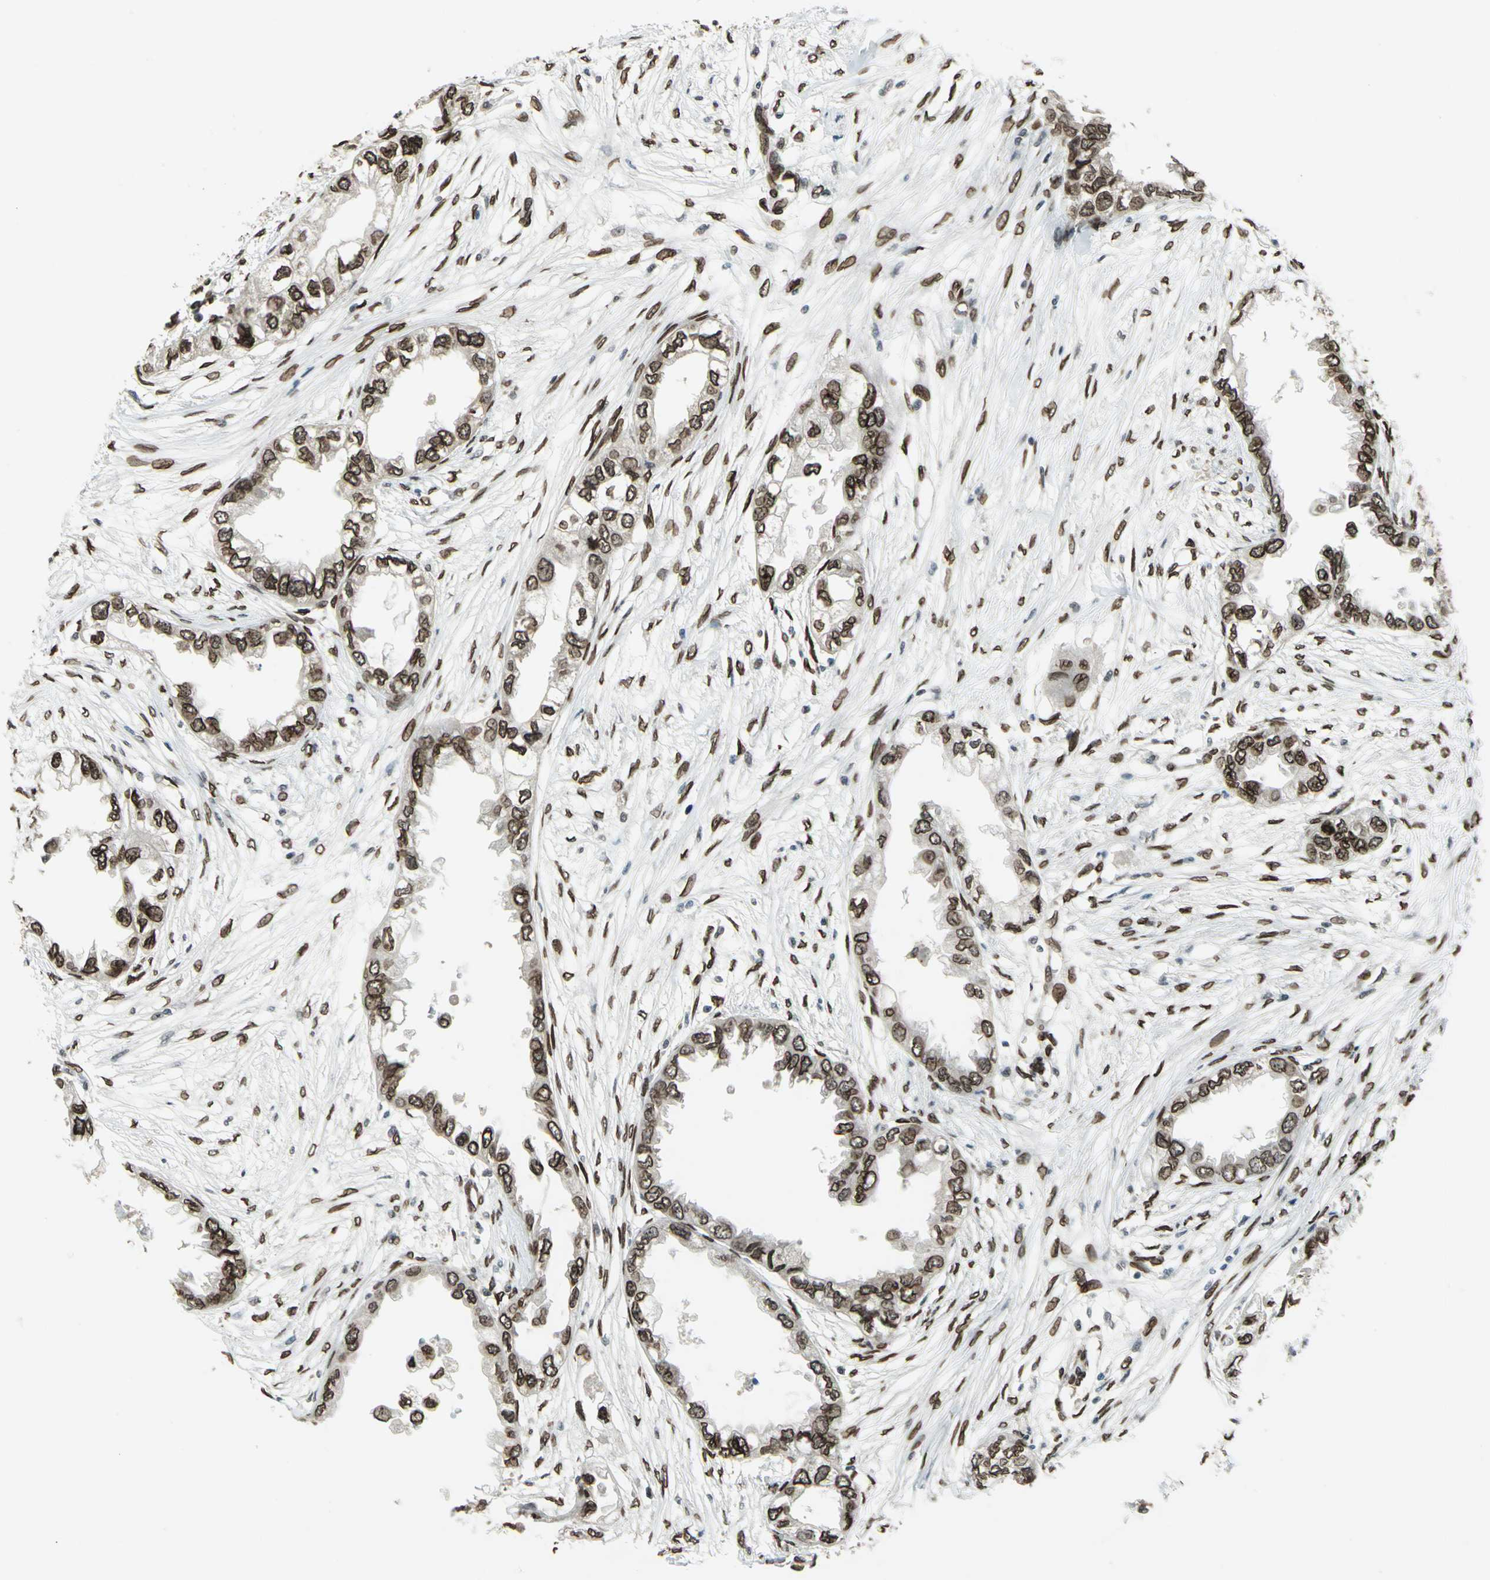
{"staining": {"intensity": "strong", "quantity": ">75%", "location": "cytoplasmic/membranous,nuclear"}, "tissue": "endometrial cancer", "cell_type": "Tumor cells", "image_type": "cancer", "snomed": [{"axis": "morphology", "description": "Adenocarcinoma, NOS"}, {"axis": "topography", "description": "Endometrium"}], "caption": "Immunohistochemical staining of human adenocarcinoma (endometrial) displays high levels of strong cytoplasmic/membranous and nuclear protein expression in approximately >75% of tumor cells.", "gene": "ISY1", "patient": {"sex": "female", "age": 67}}